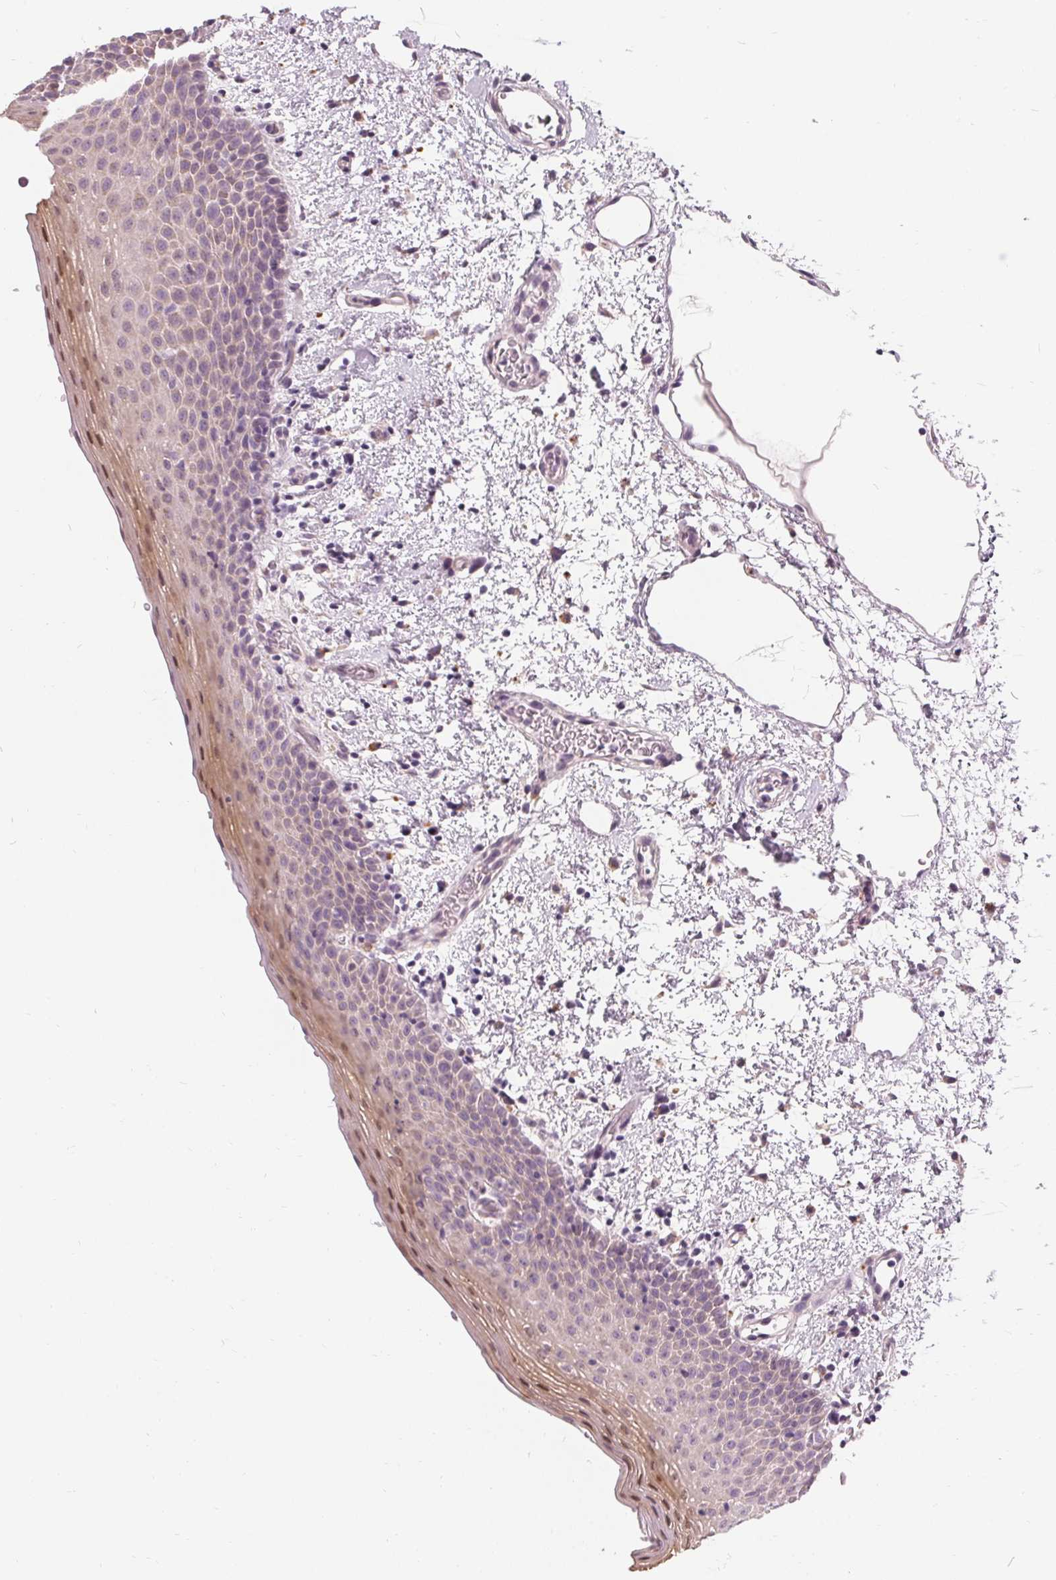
{"staining": {"intensity": "weak", "quantity": "<25%", "location": "cytoplasmic/membranous"}, "tissue": "oral mucosa", "cell_type": "Squamous epithelial cells", "image_type": "normal", "snomed": [{"axis": "morphology", "description": "Normal tissue, NOS"}, {"axis": "topography", "description": "Oral tissue"}, {"axis": "topography", "description": "Head-Neck"}], "caption": "Immunohistochemical staining of unremarkable oral mucosa reveals no significant expression in squamous epithelial cells.", "gene": "HOPX", "patient": {"sex": "female", "age": 55}}